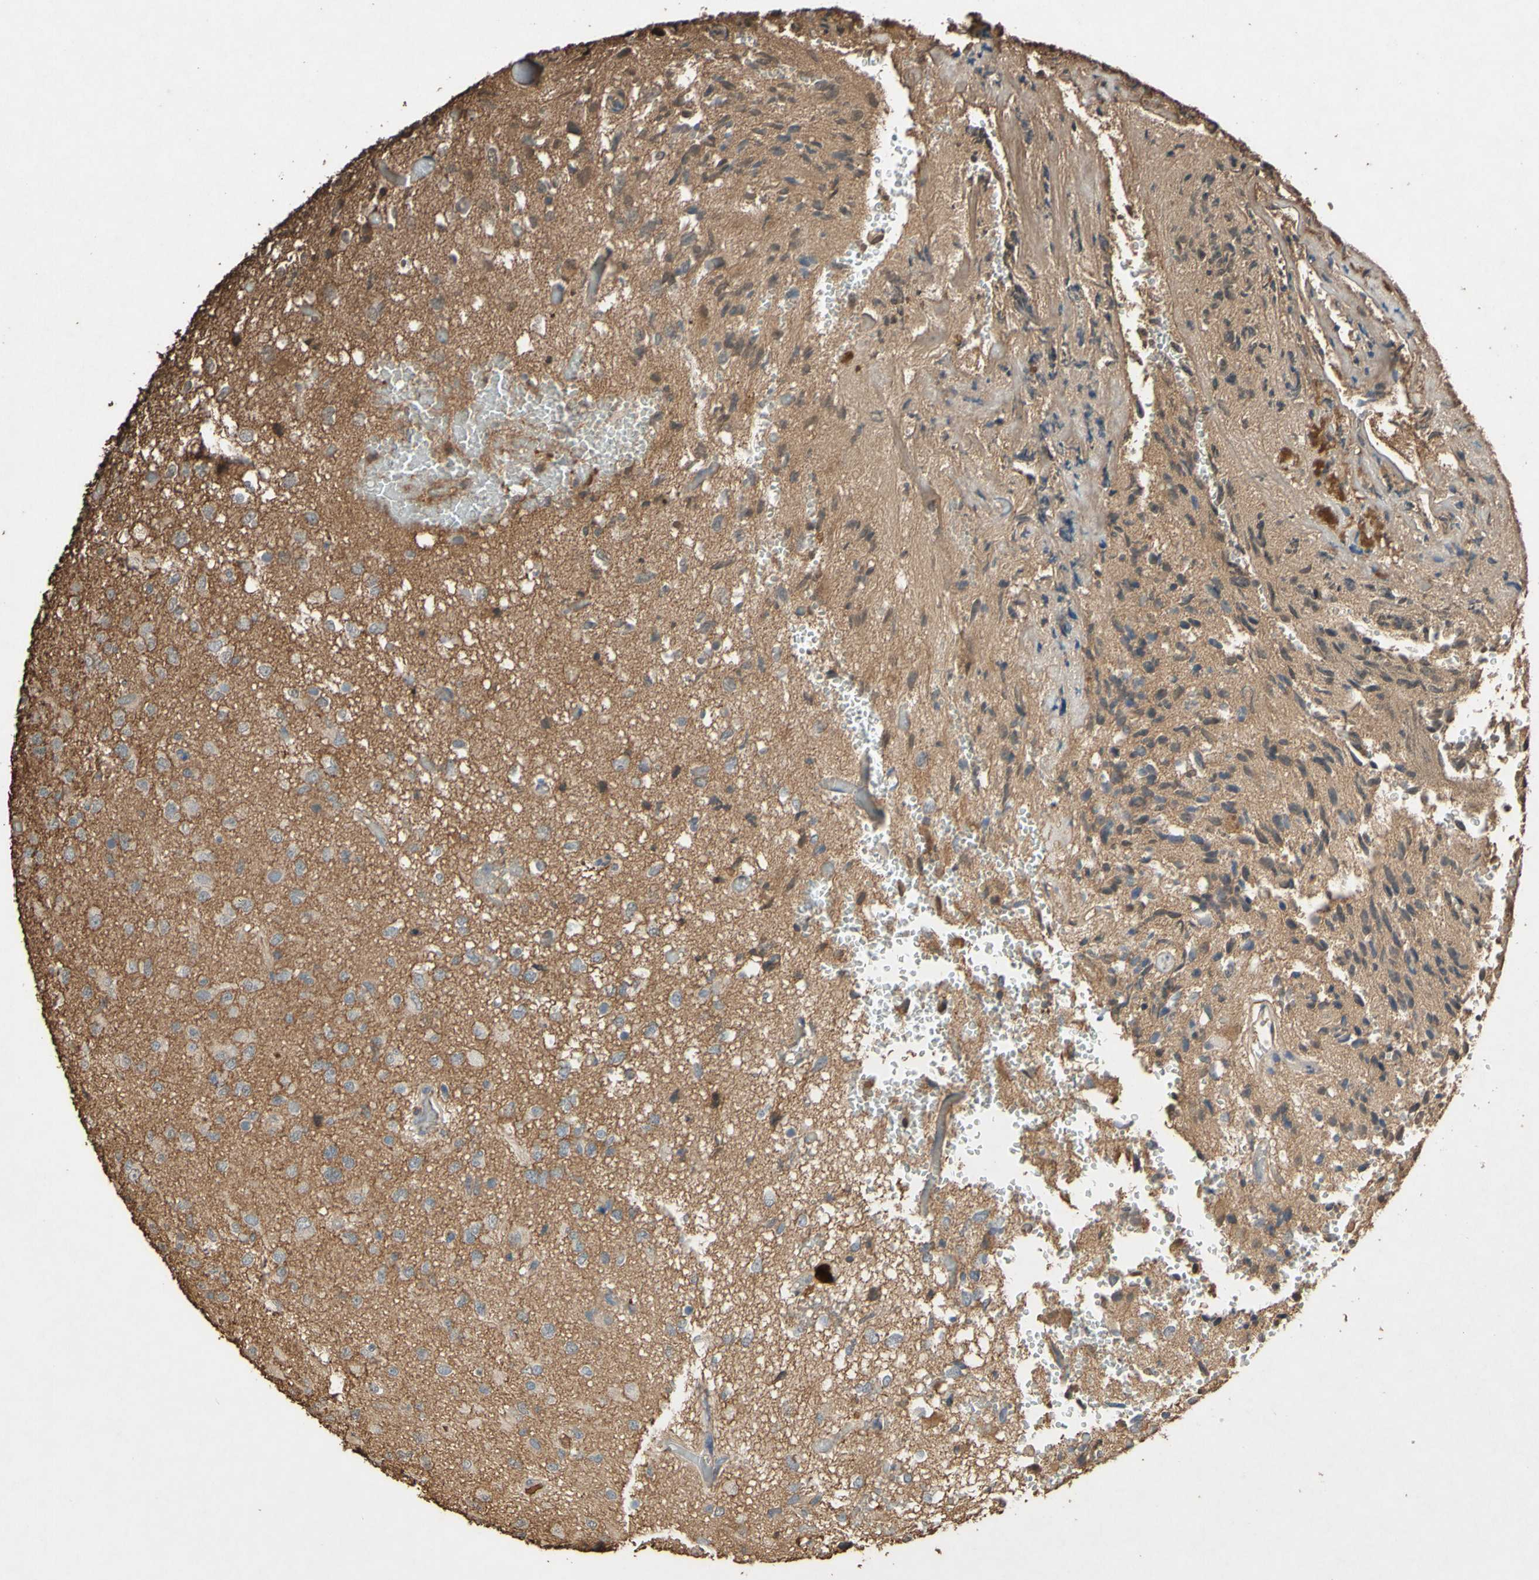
{"staining": {"intensity": "weak", "quantity": "25%-75%", "location": "cytoplasmic/membranous"}, "tissue": "glioma", "cell_type": "Tumor cells", "image_type": "cancer", "snomed": [{"axis": "morphology", "description": "Glioma, malignant, High grade"}, {"axis": "topography", "description": "pancreas cauda"}], "caption": "DAB (3,3'-diaminobenzidine) immunohistochemical staining of high-grade glioma (malignant) reveals weak cytoplasmic/membranous protein positivity in about 25%-75% of tumor cells.", "gene": "PTGDS", "patient": {"sex": "male", "age": 60}}